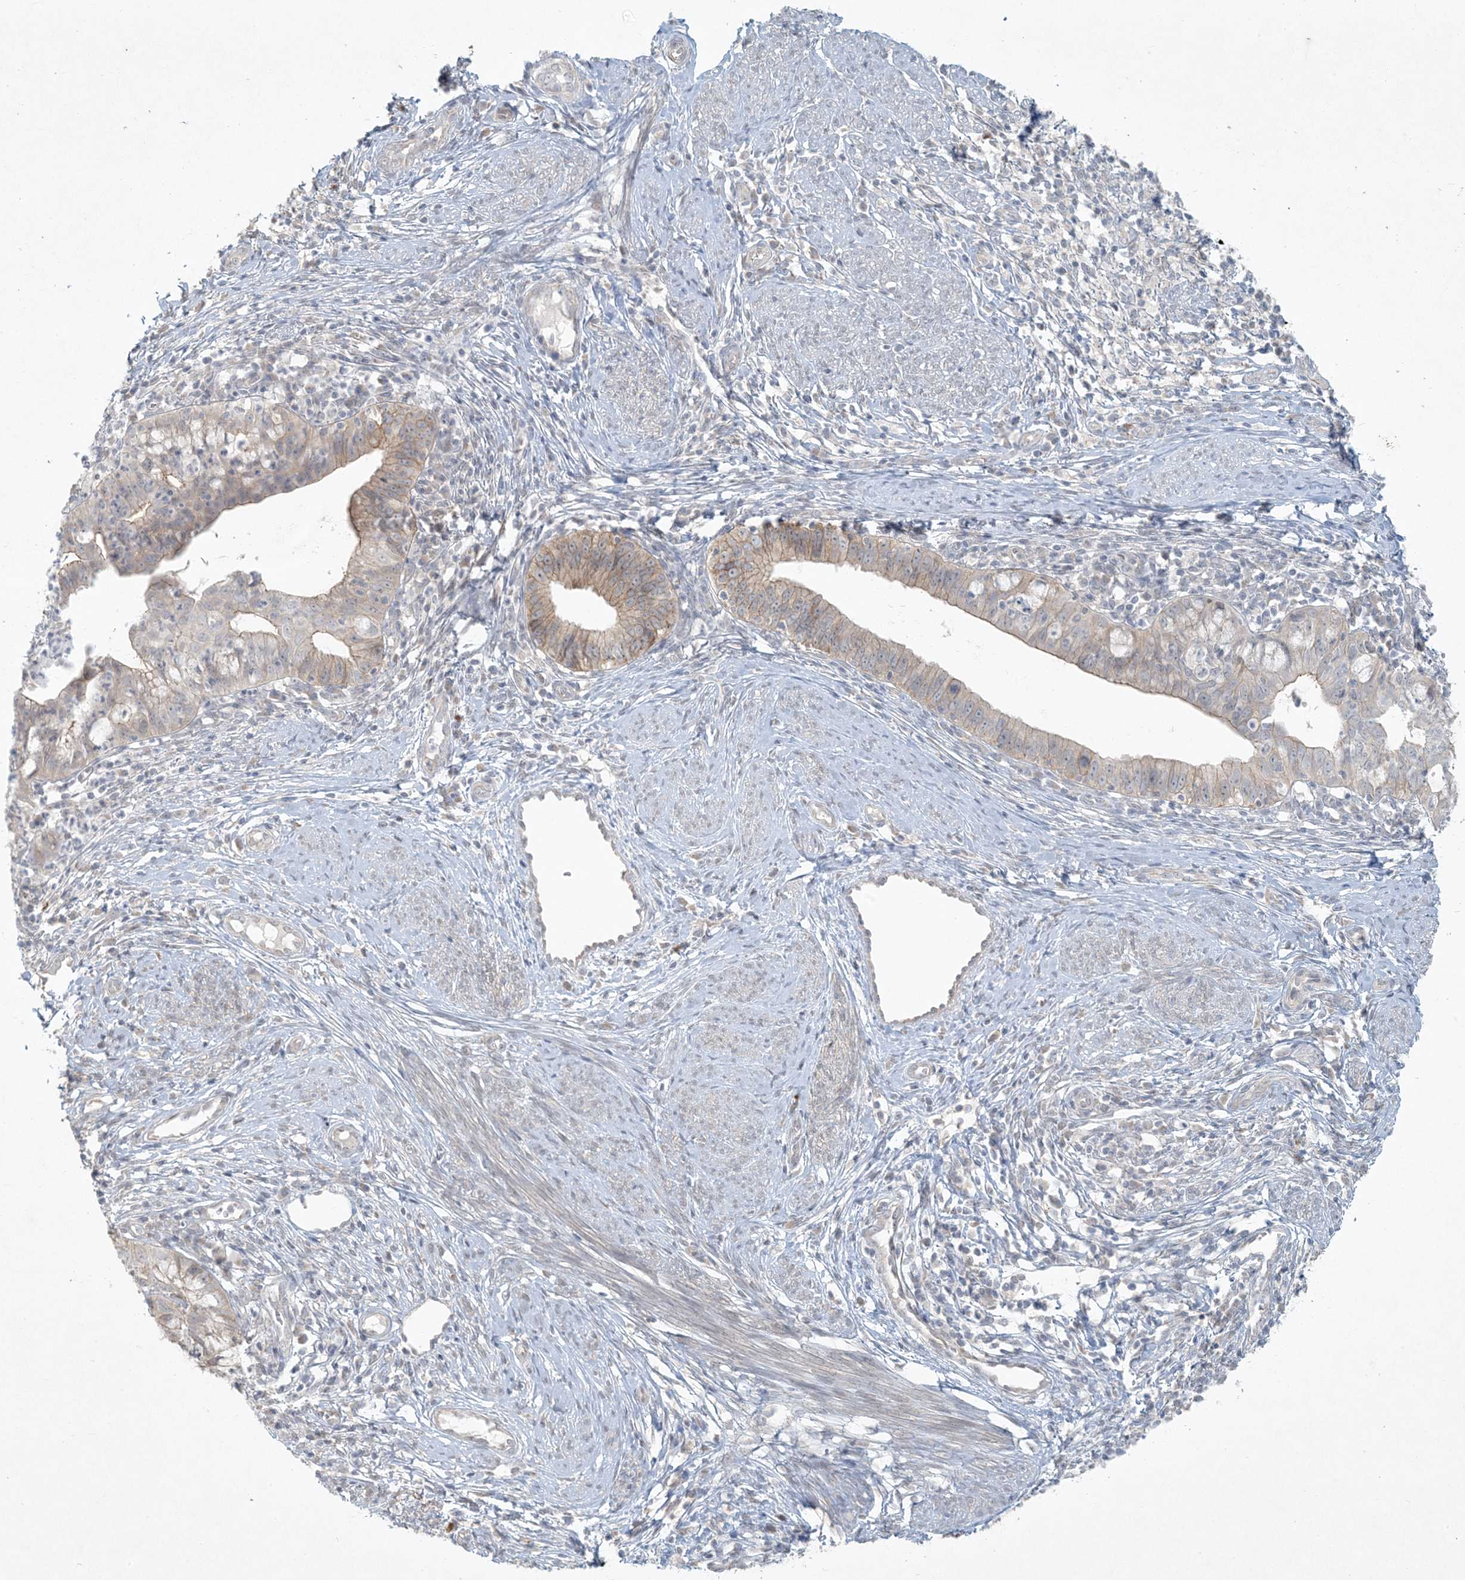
{"staining": {"intensity": "moderate", "quantity": "<25%", "location": "cytoplasmic/membranous"}, "tissue": "cervical cancer", "cell_type": "Tumor cells", "image_type": "cancer", "snomed": [{"axis": "morphology", "description": "Adenocarcinoma, NOS"}, {"axis": "topography", "description": "Cervix"}], "caption": "A micrograph of cervical cancer (adenocarcinoma) stained for a protein exhibits moderate cytoplasmic/membranous brown staining in tumor cells.", "gene": "BCORL1", "patient": {"sex": "female", "age": 36}}